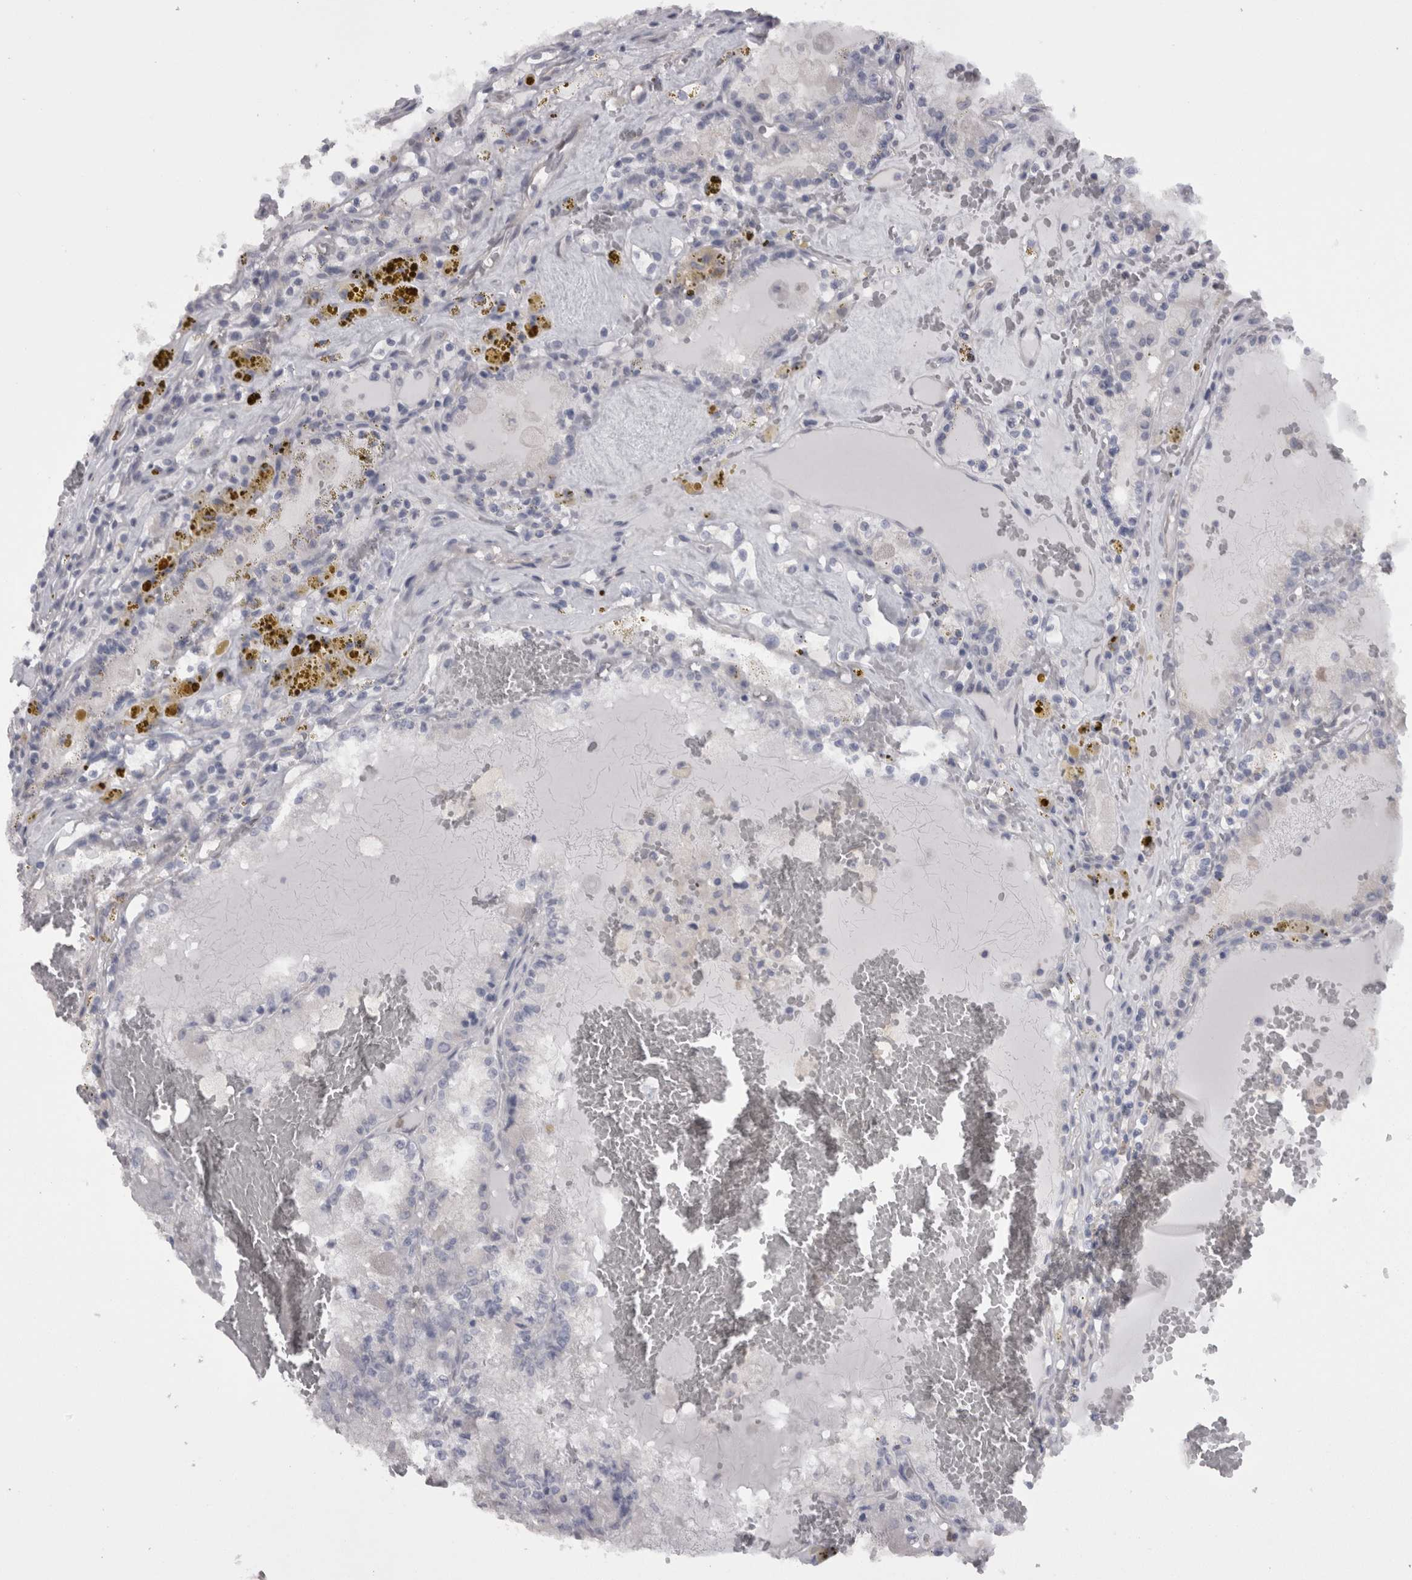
{"staining": {"intensity": "negative", "quantity": "none", "location": "none"}, "tissue": "renal cancer", "cell_type": "Tumor cells", "image_type": "cancer", "snomed": [{"axis": "morphology", "description": "Adenocarcinoma, NOS"}, {"axis": "topography", "description": "Kidney"}], "caption": "IHC photomicrograph of human renal adenocarcinoma stained for a protein (brown), which displays no staining in tumor cells.", "gene": "CAMK2D", "patient": {"sex": "female", "age": 56}}